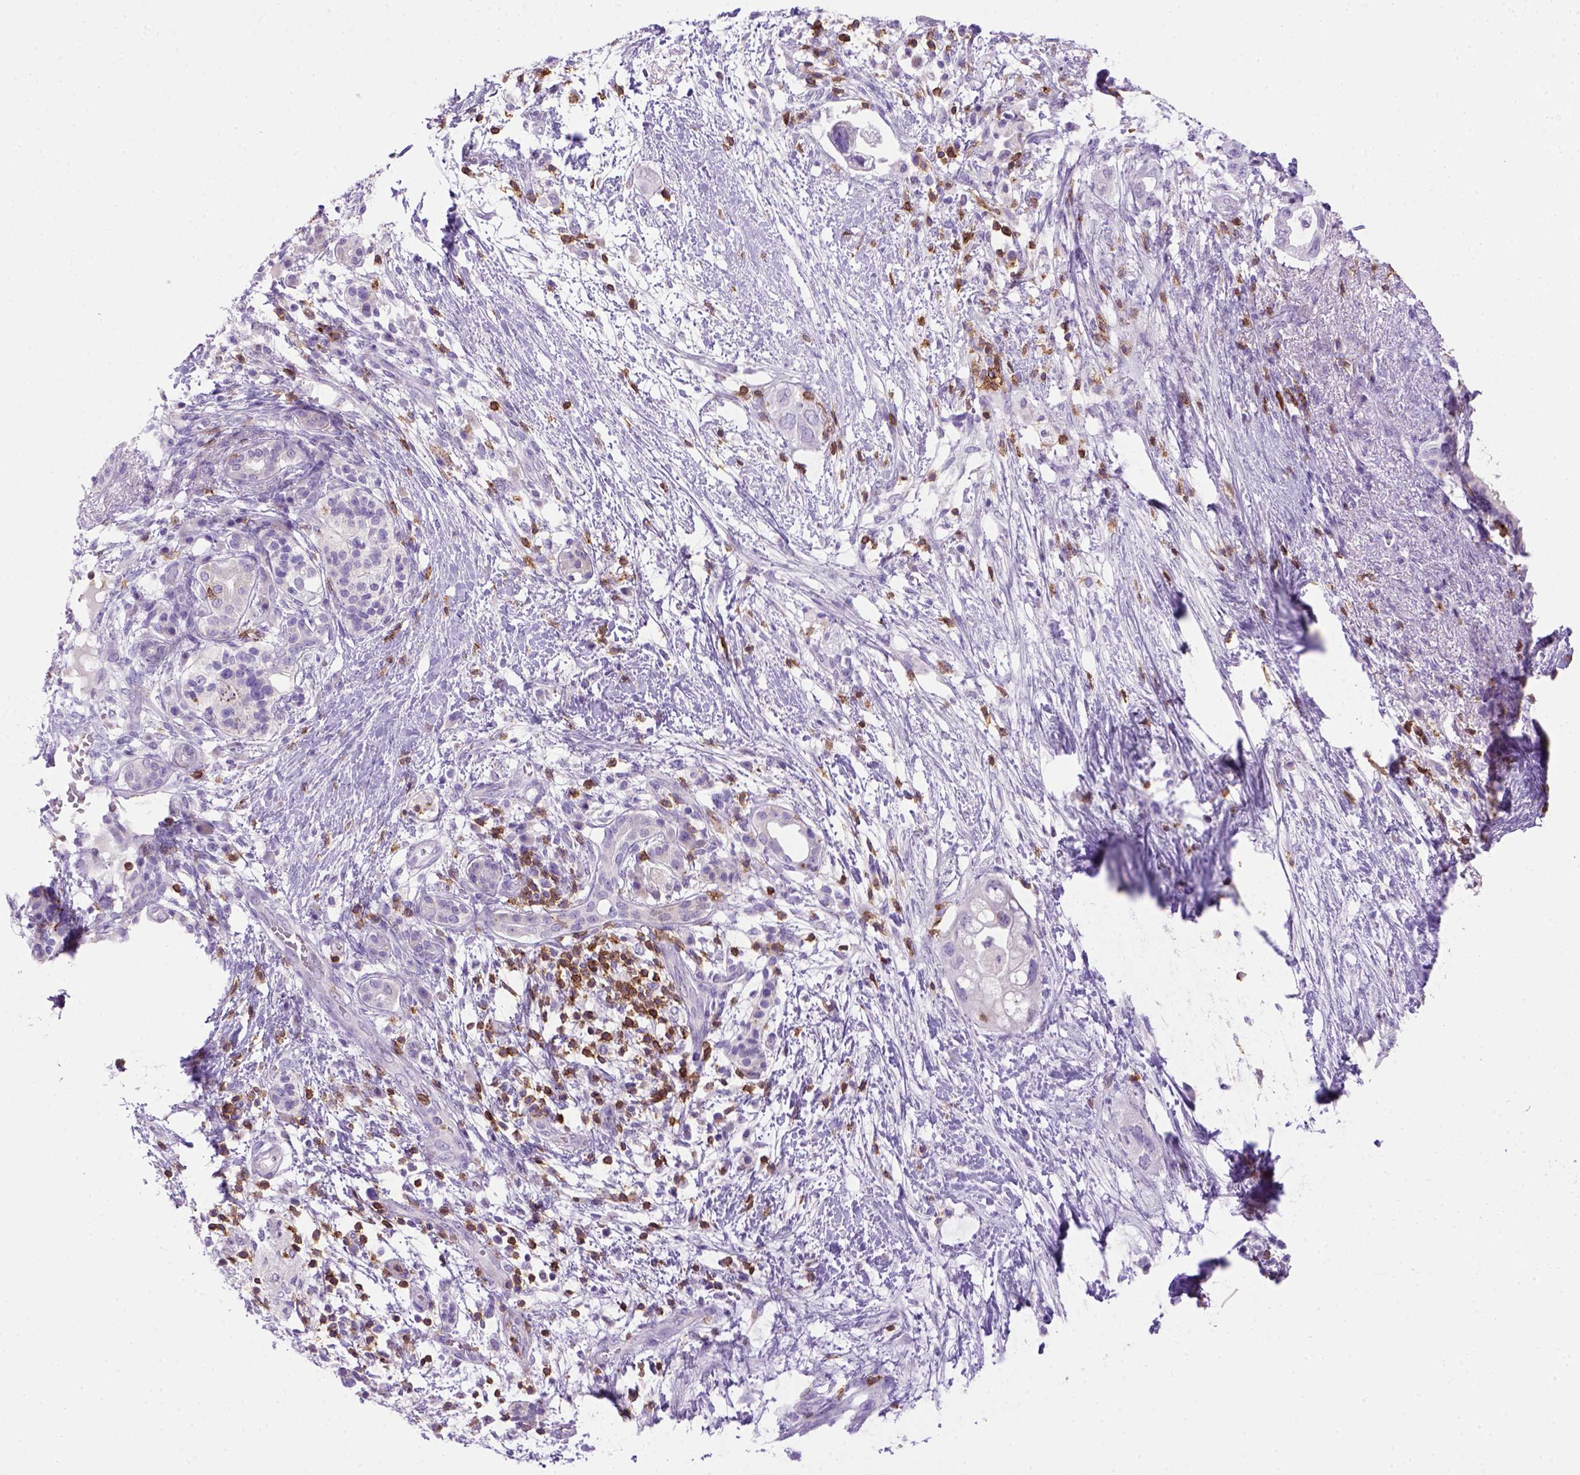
{"staining": {"intensity": "negative", "quantity": "none", "location": "none"}, "tissue": "pancreatic cancer", "cell_type": "Tumor cells", "image_type": "cancer", "snomed": [{"axis": "morphology", "description": "Adenocarcinoma, NOS"}, {"axis": "topography", "description": "Pancreas"}], "caption": "Tumor cells show no significant protein expression in pancreatic adenocarcinoma. The staining was performed using DAB to visualize the protein expression in brown, while the nuclei were stained in blue with hematoxylin (Magnification: 20x).", "gene": "CD3E", "patient": {"sex": "female", "age": 72}}